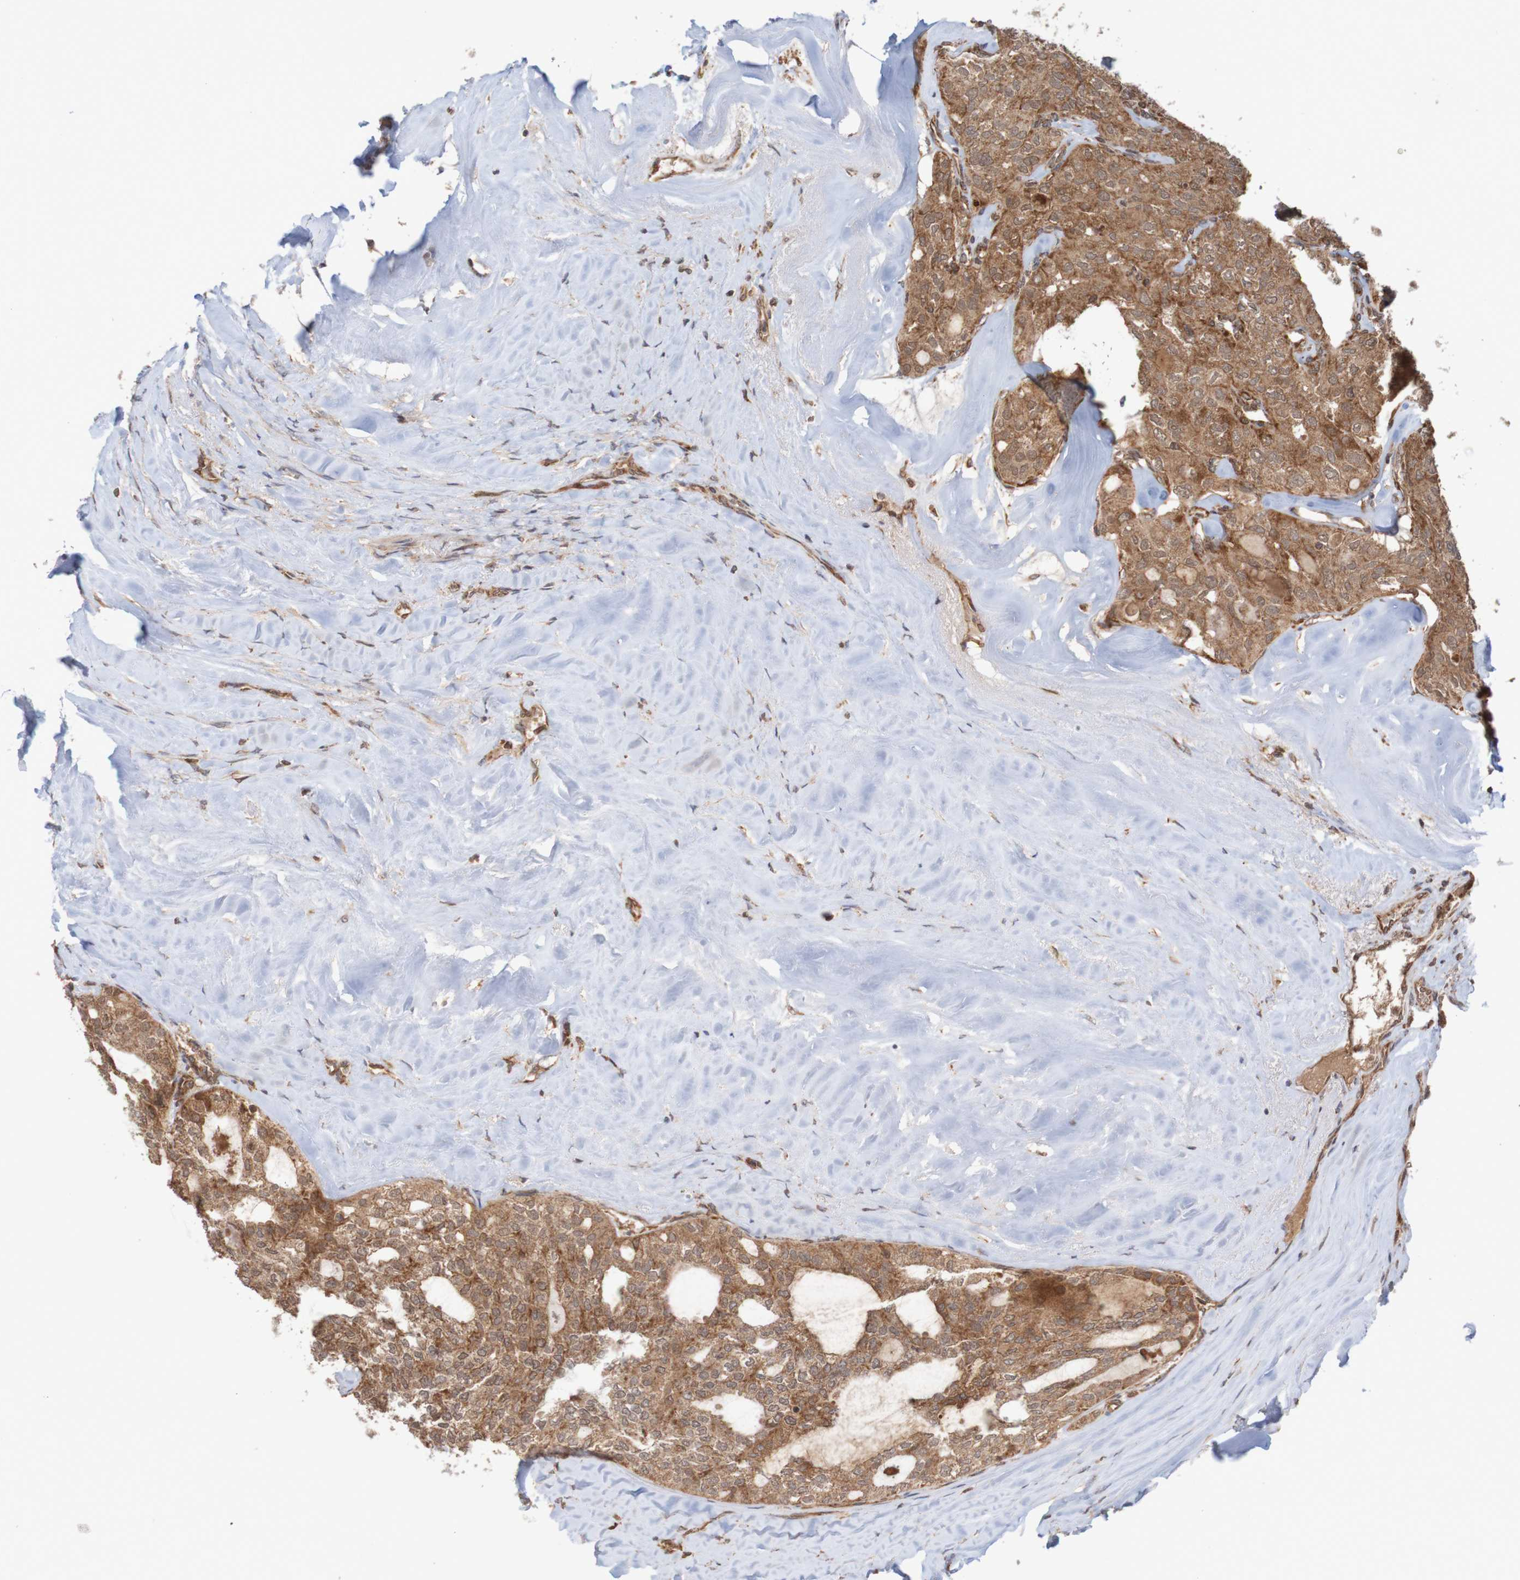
{"staining": {"intensity": "moderate", "quantity": ">75%", "location": "cytoplasmic/membranous"}, "tissue": "thyroid cancer", "cell_type": "Tumor cells", "image_type": "cancer", "snomed": [{"axis": "morphology", "description": "Follicular adenoma carcinoma, NOS"}, {"axis": "topography", "description": "Thyroid gland"}], "caption": "This micrograph reveals immunohistochemistry (IHC) staining of thyroid follicular adenoma carcinoma, with medium moderate cytoplasmic/membranous expression in about >75% of tumor cells.", "gene": "MRPL52", "patient": {"sex": "male", "age": 75}}